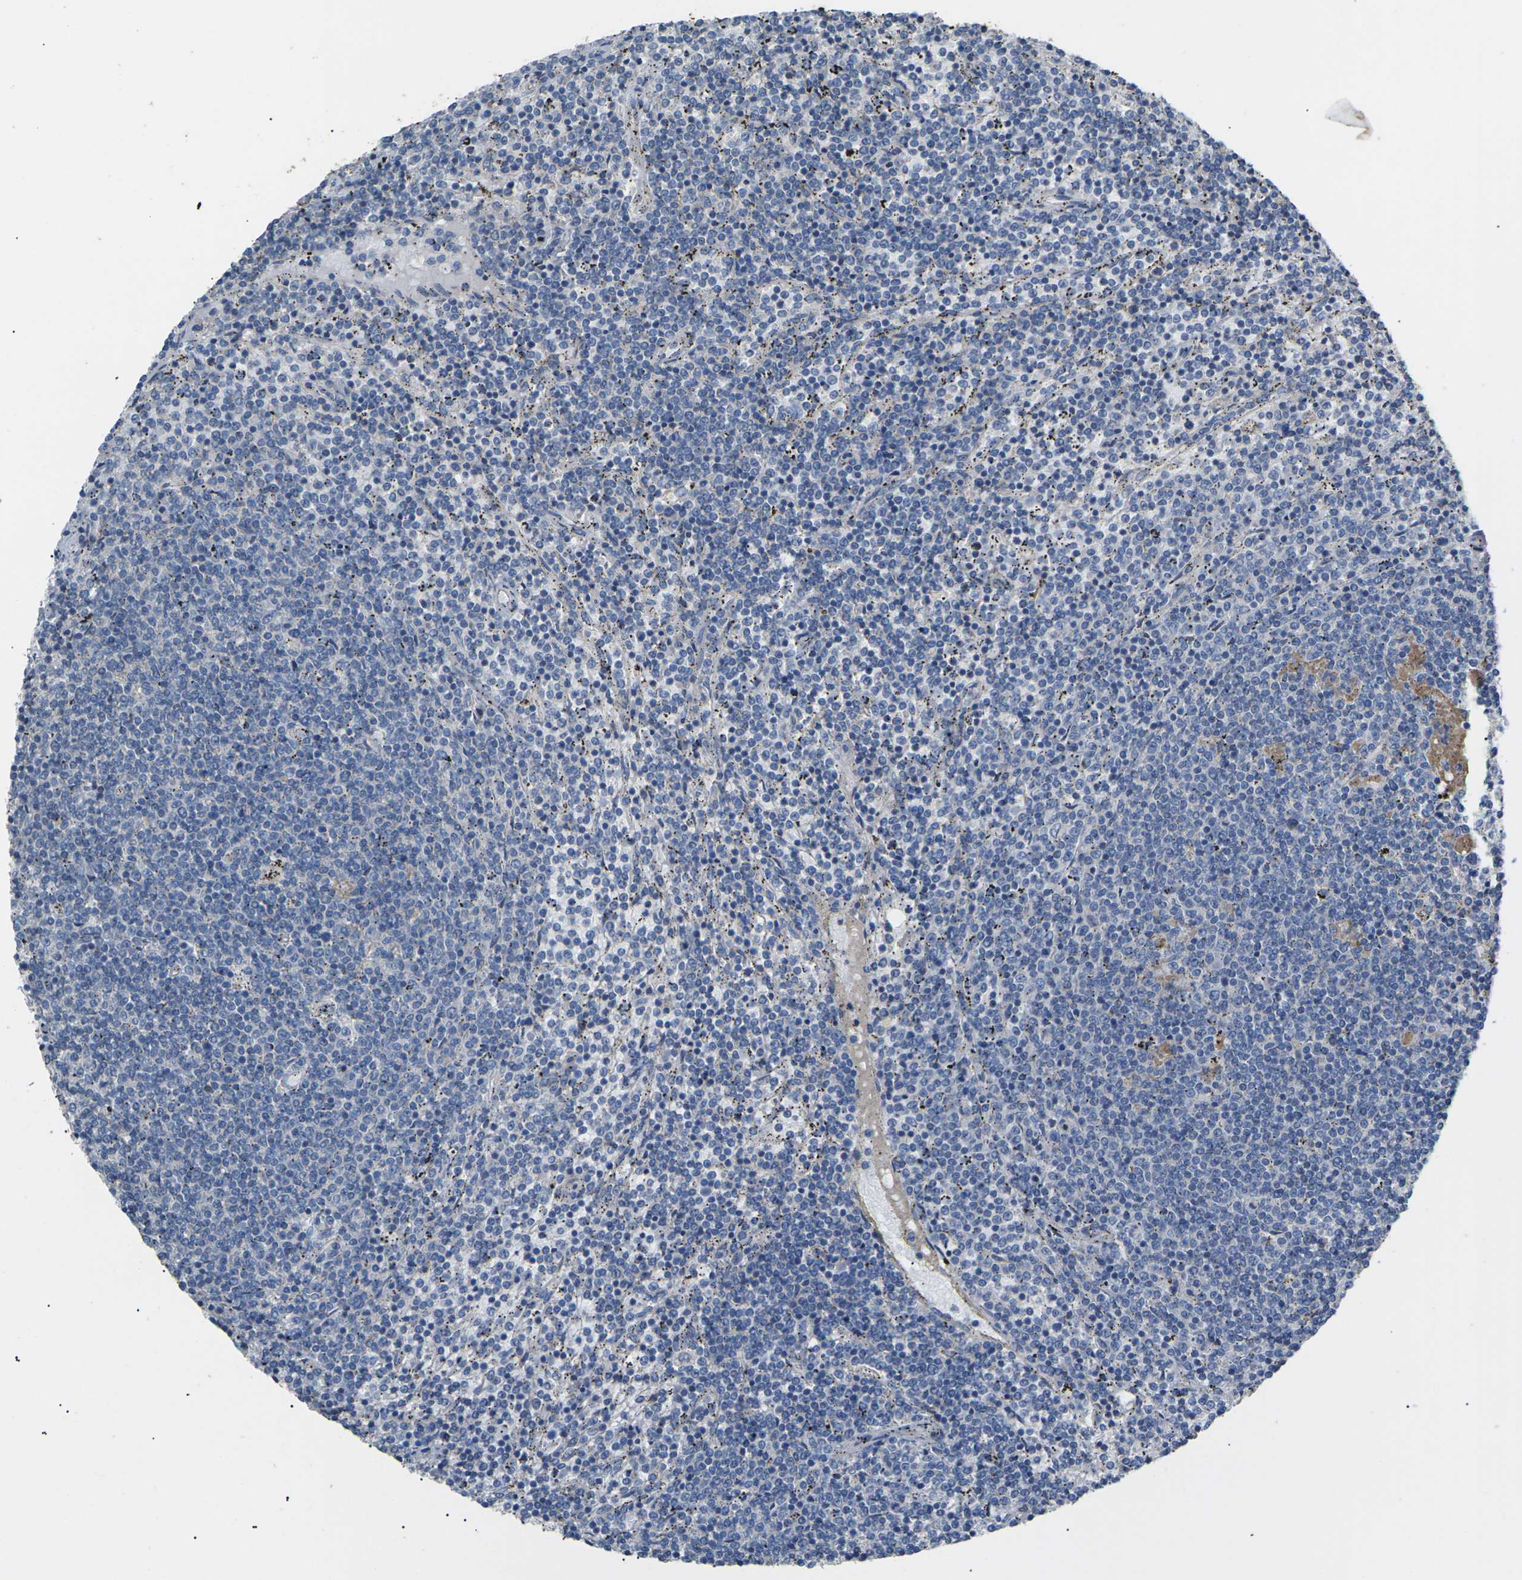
{"staining": {"intensity": "negative", "quantity": "none", "location": "none"}, "tissue": "lymphoma", "cell_type": "Tumor cells", "image_type": "cancer", "snomed": [{"axis": "morphology", "description": "Malignant lymphoma, non-Hodgkin's type, Low grade"}, {"axis": "topography", "description": "Spleen"}], "caption": "Tumor cells show no significant protein expression in low-grade malignant lymphoma, non-Hodgkin's type. (Stains: DAB (3,3'-diaminobenzidine) immunohistochemistry with hematoxylin counter stain, Microscopy: brightfield microscopy at high magnification).", "gene": "KLHDC8B", "patient": {"sex": "female", "age": 50}}